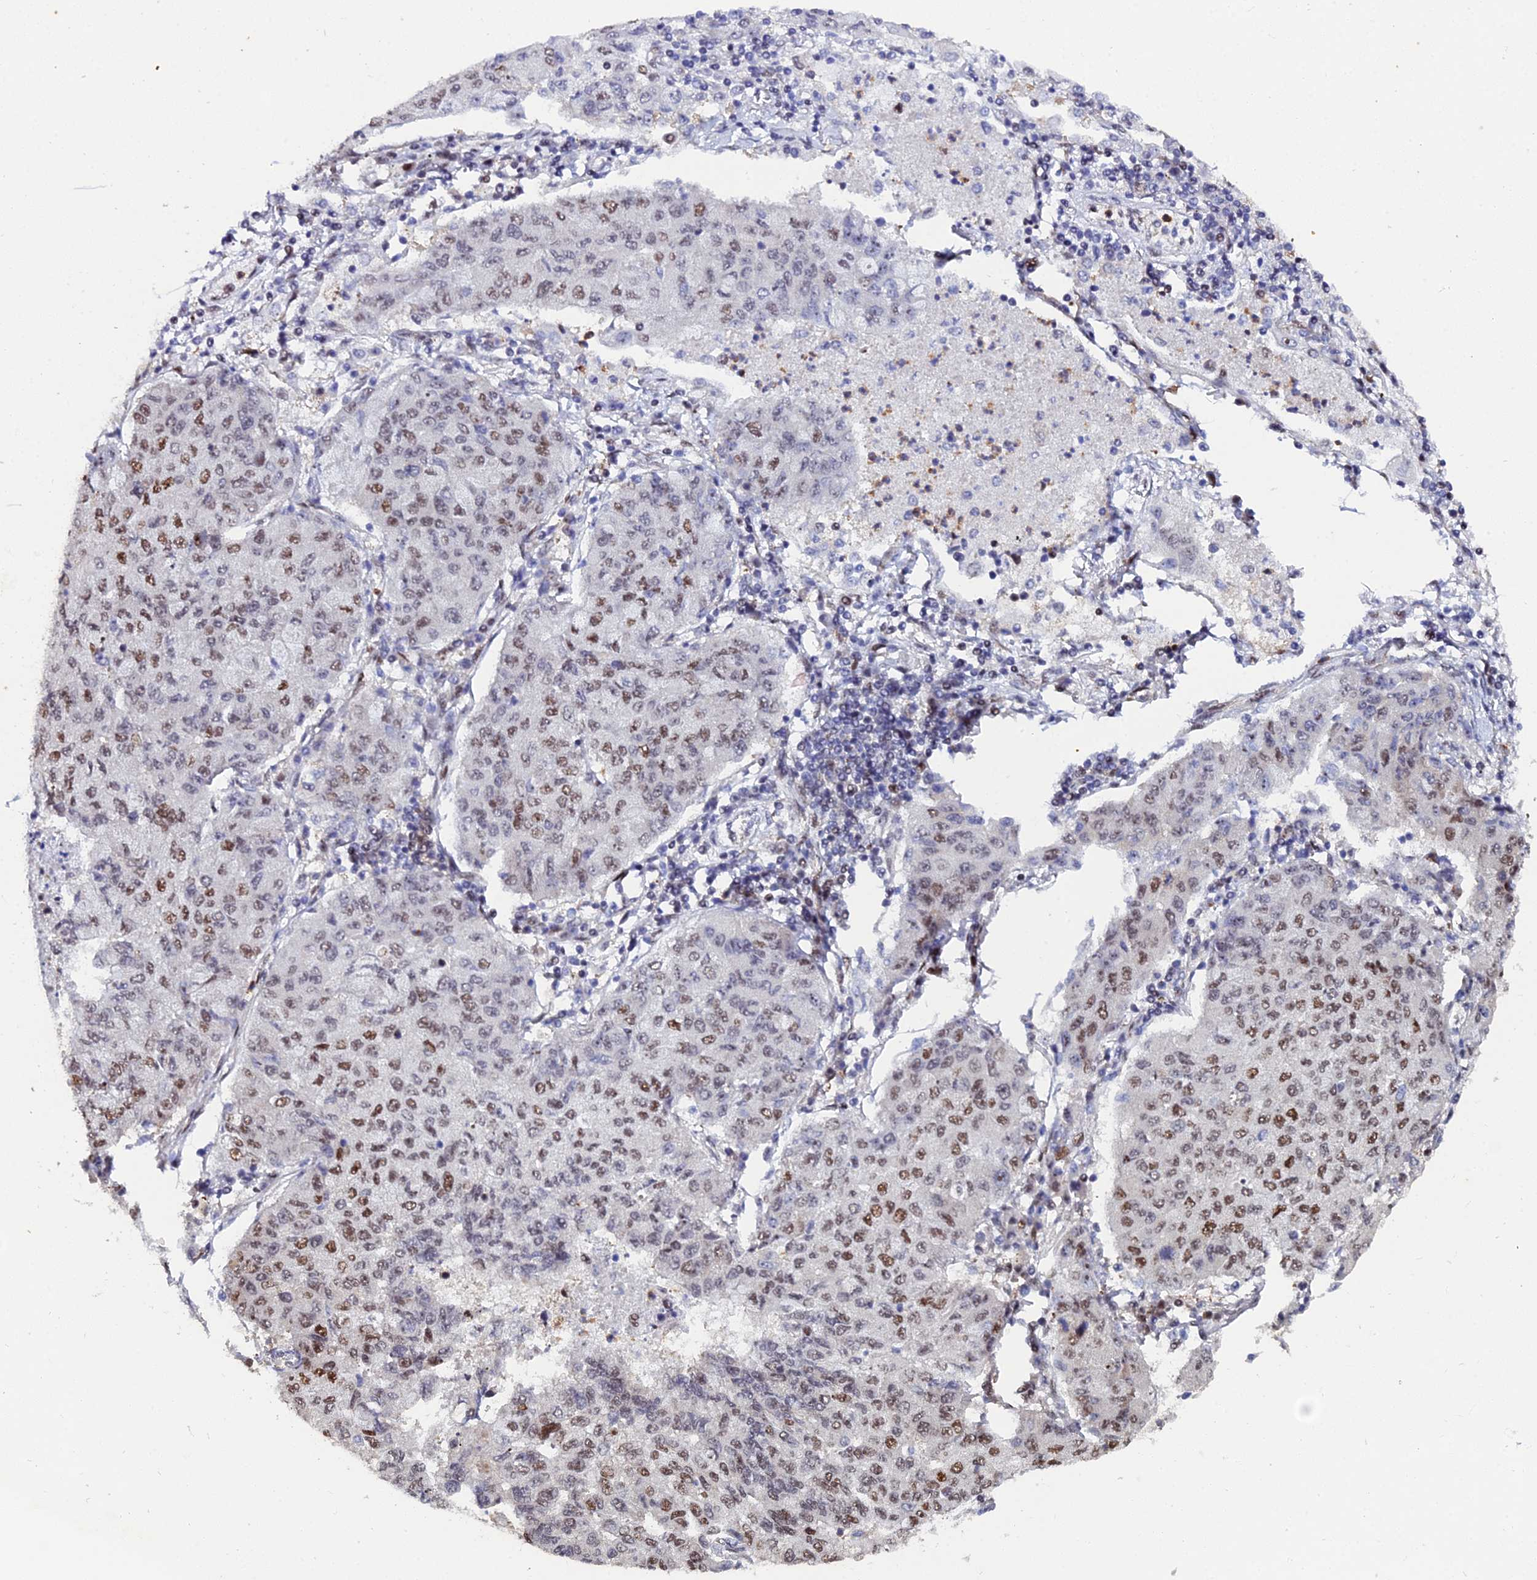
{"staining": {"intensity": "moderate", "quantity": ">75%", "location": "nuclear"}, "tissue": "lung cancer", "cell_type": "Tumor cells", "image_type": "cancer", "snomed": [{"axis": "morphology", "description": "Squamous cell carcinoma, NOS"}, {"axis": "topography", "description": "Lung"}], "caption": "IHC histopathology image of neoplastic tissue: human squamous cell carcinoma (lung) stained using IHC shows medium levels of moderate protein expression localized specifically in the nuclear of tumor cells, appearing as a nuclear brown color.", "gene": "TIFA", "patient": {"sex": "male", "age": 74}}